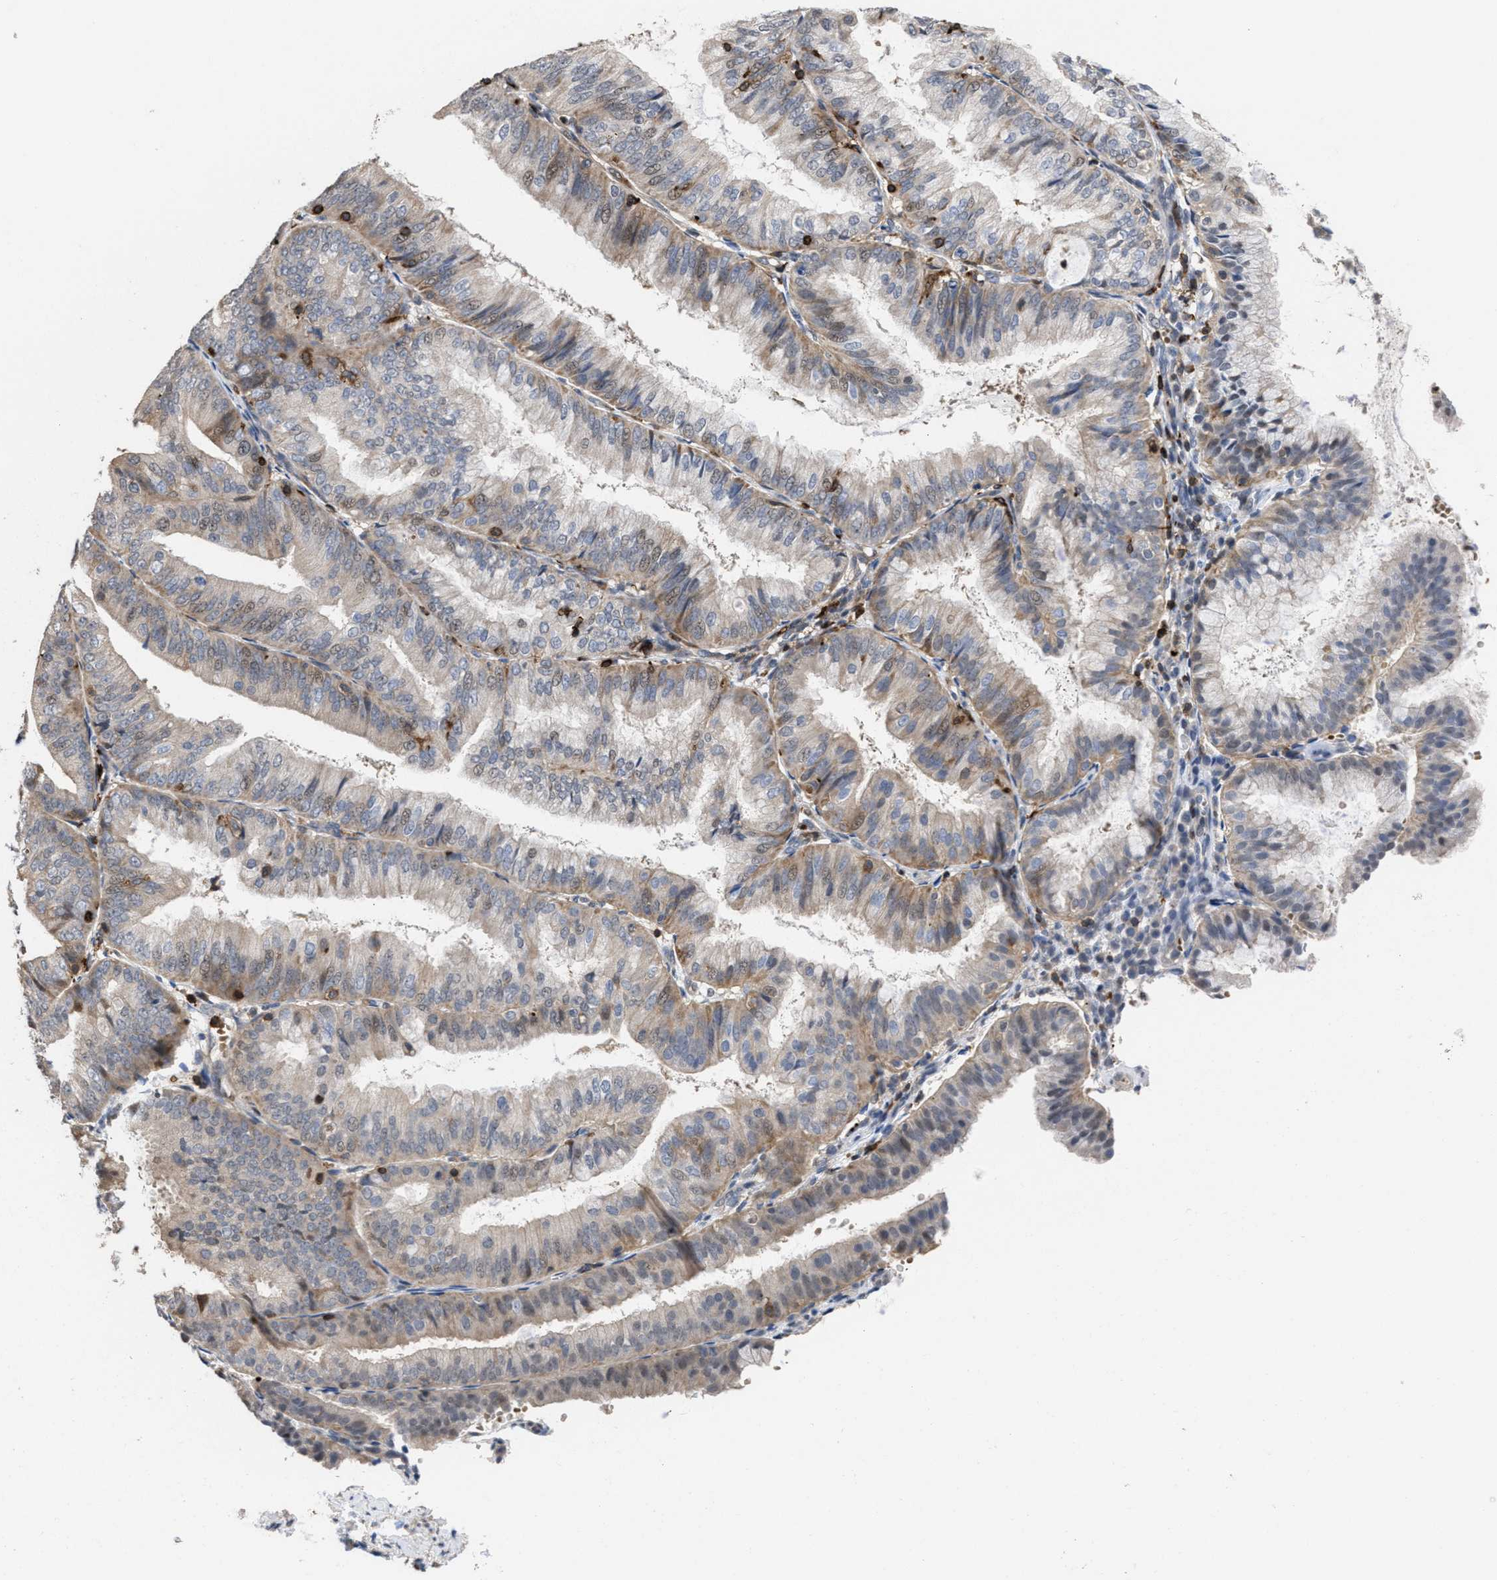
{"staining": {"intensity": "weak", "quantity": "25%-75%", "location": "cytoplasmic/membranous,nuclear"}, "tissue": "endometrial cancer", "cell_type": "Tumor cells", "image_type": "cancer", "snomed": [{"axis": "morphology", "description": "Adenocarcinoma, NOS"}, {"axis": "topography", "description": "Endometrium"}], "caption": "This is an image of IHC staining of adenocarcinoma (endometrial), which shows weak positivity in the cytoplasmic/membranous and nuclear of tumor cells.", "gene": "PTPRE", "patient": {"sex": "female", "age": 63}}